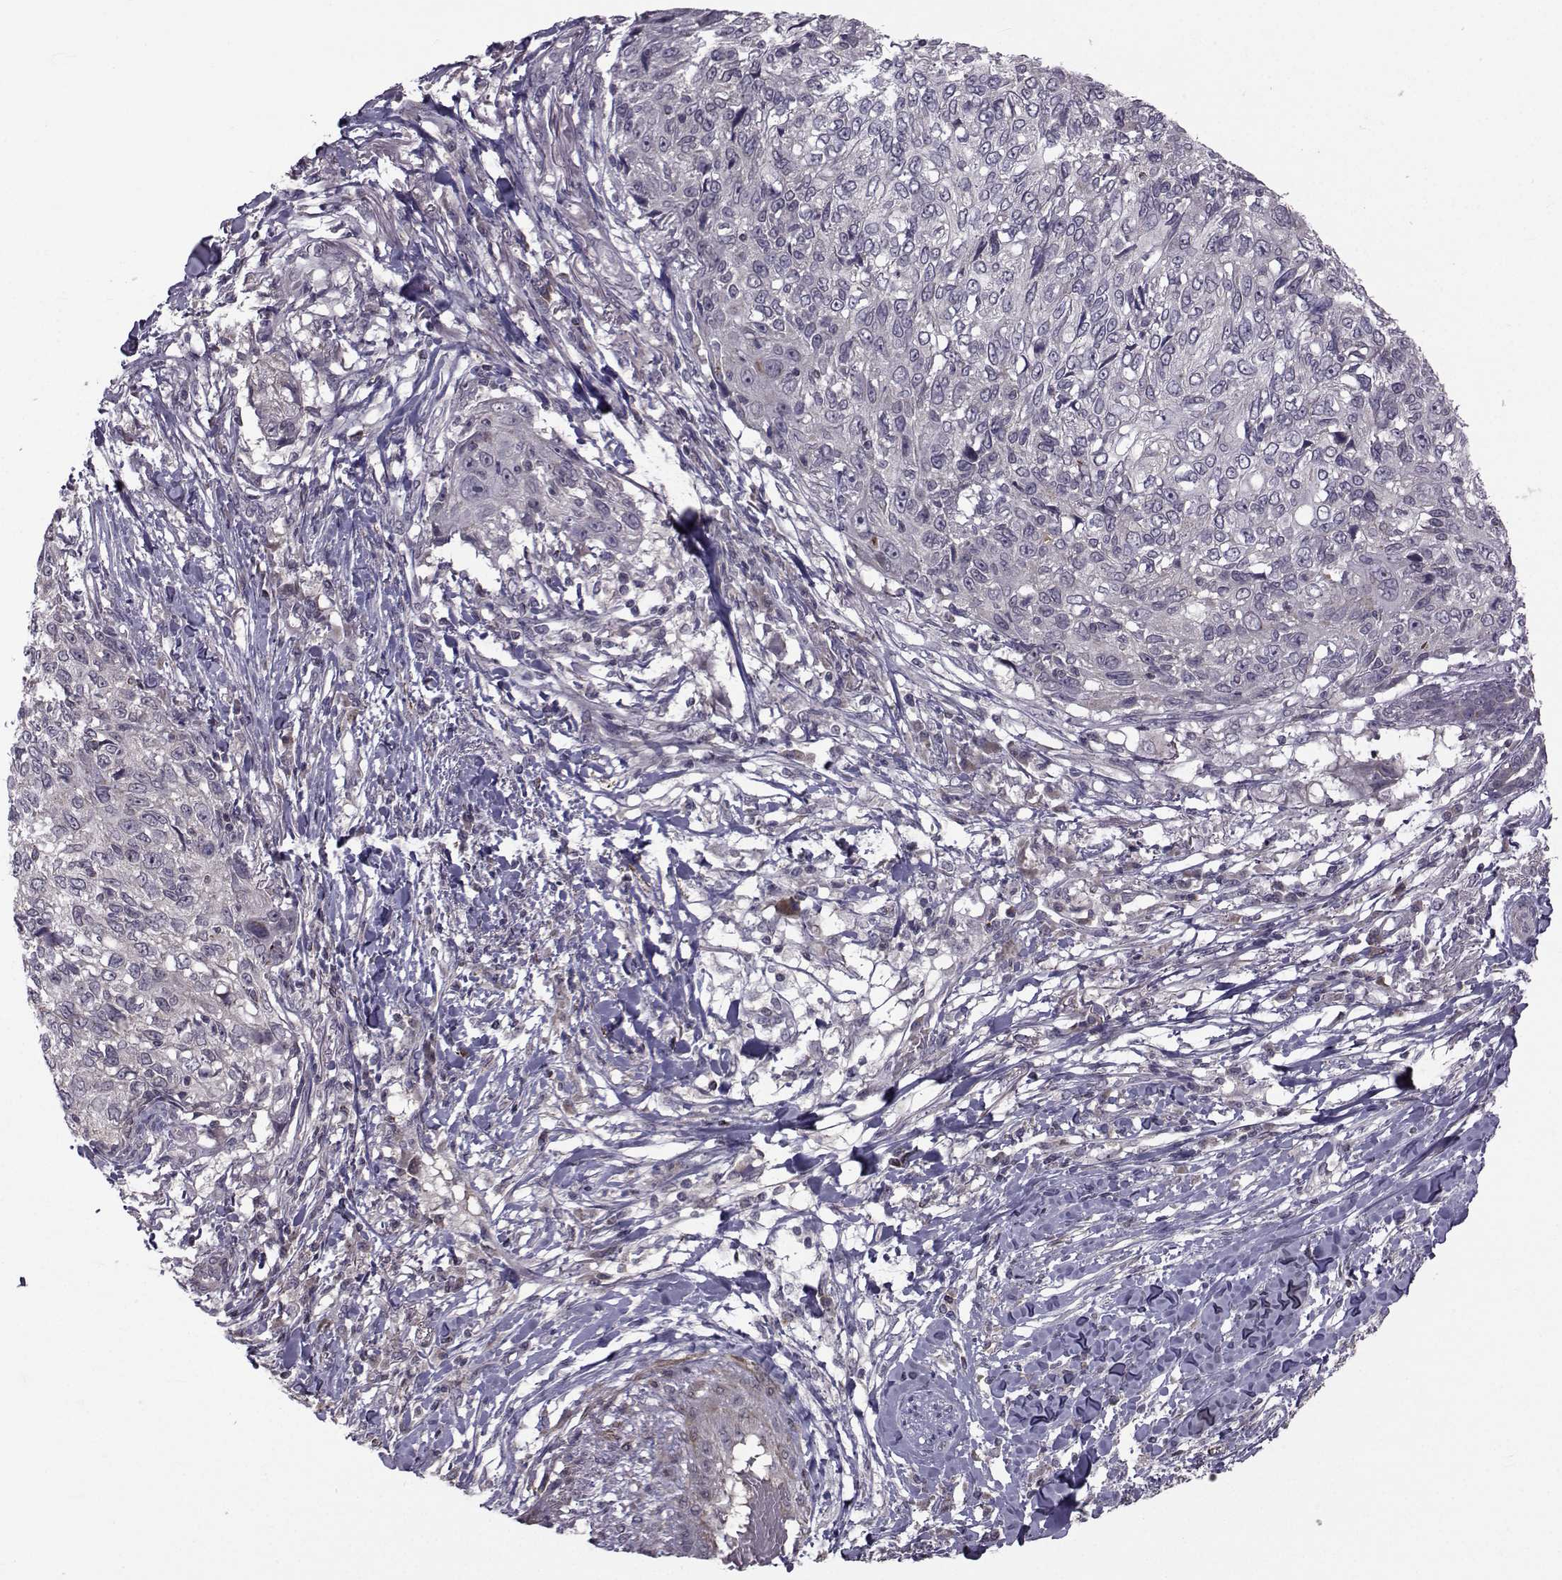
{"staining": {"intensity": "negative", "quantity": "none", "location": "none"}, "tissue": "skin cancer", "cell_type": "Tumor cells", "image_type": "cancer", "snomed": [{"axis": "morphology", "description": "Squamous cell carcinoma, NOS"}, {"axis": "topography", "description": "Skin"}], "caption": "IHC photomicrograph of neoplastic tissue: human skin cancer (squamous cell carcinoma) stained with DAB exhibits no significant protein positivity in tumor cells.", "gene": "FDXR", "patient": {"sex": "male", "age": 92}}